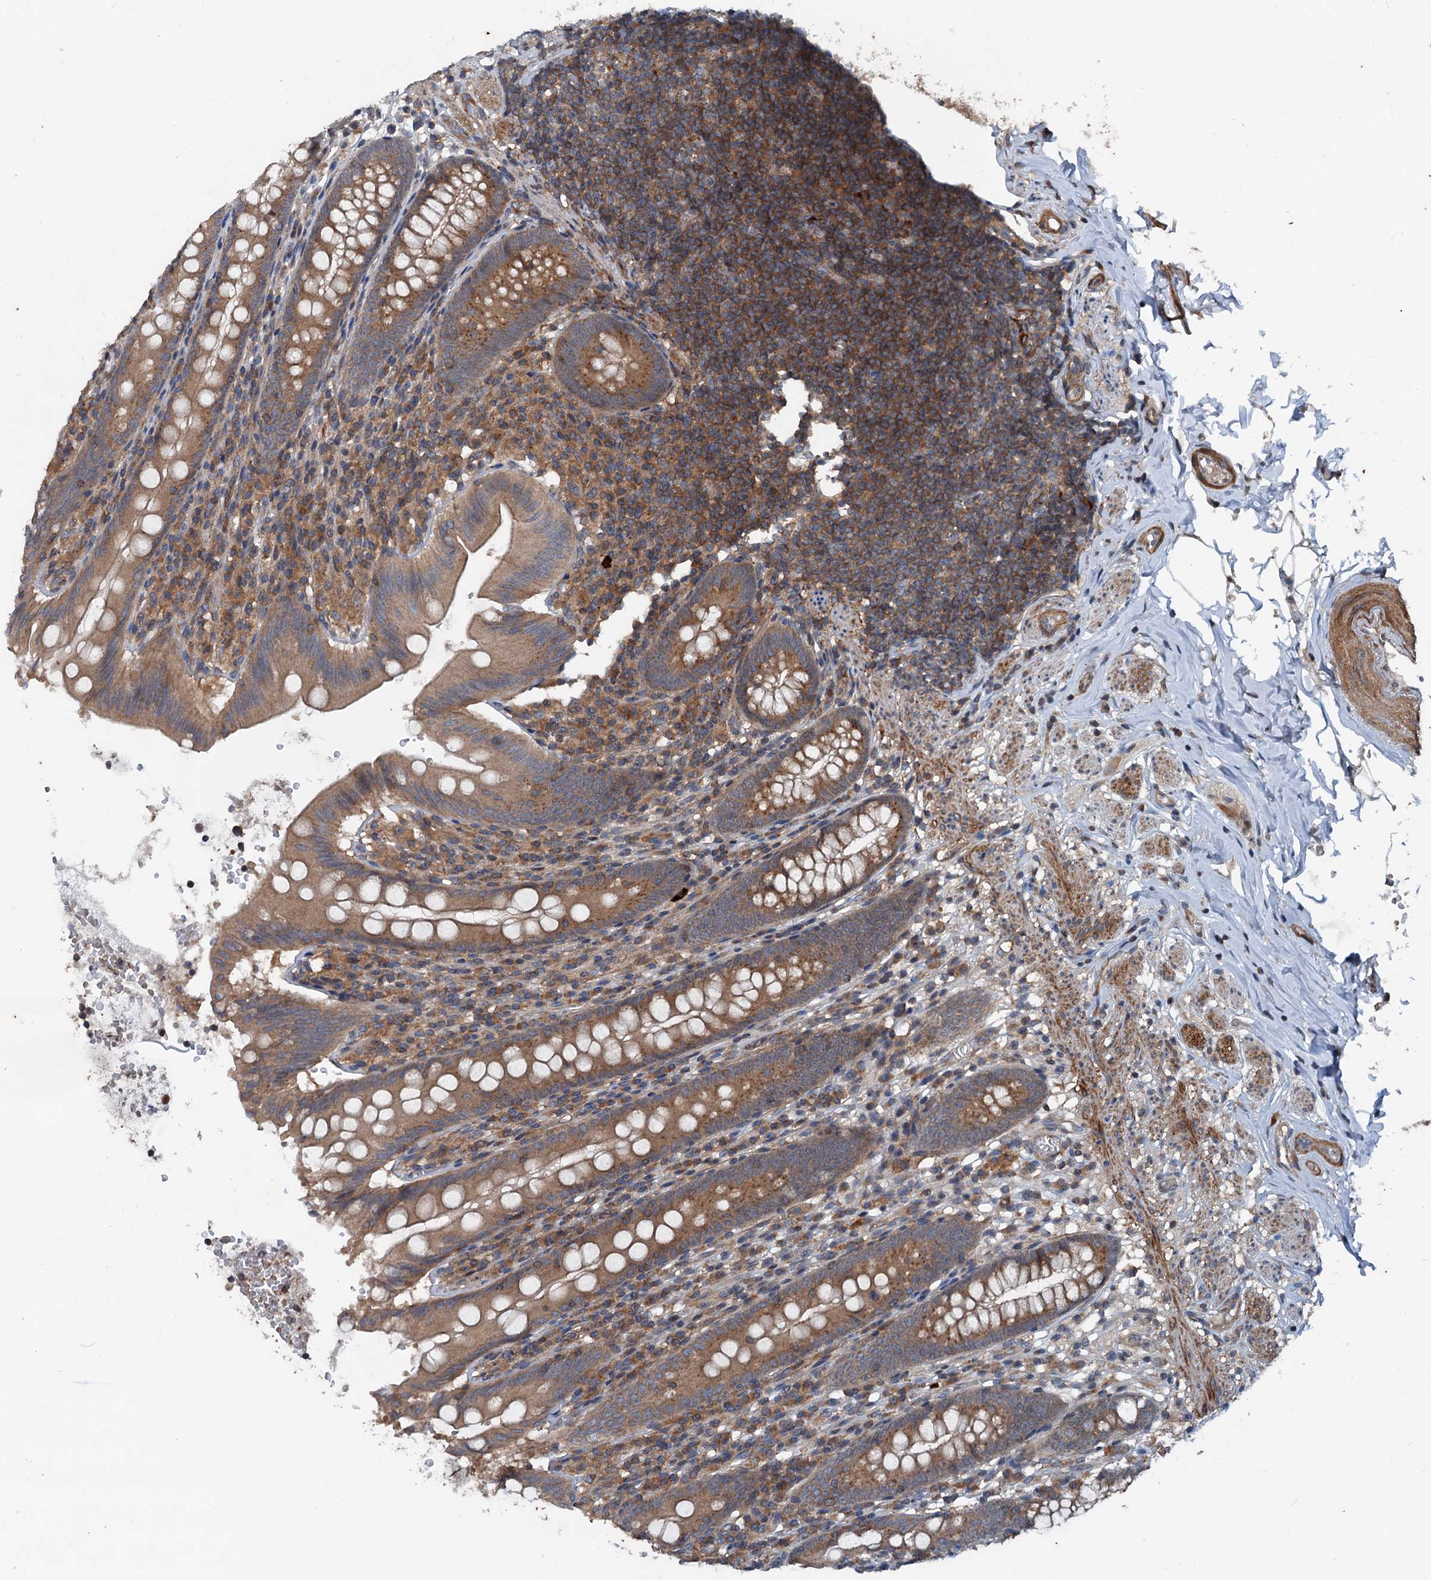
{"staining": {"intensity": "moderate", "quantity": "25%-75%", "location": "cytoplasmic/membranous"}, "tissue": "appendix", "cell_type": "Glandular cells", "image_type": "normal", "snomed": [{"axis": "morphology", "description": "Normal tissue, NOS"}, {"axis": "topography", "description": "Appendix"}], "caption": "DAB immunohistochemical staining of benign appendix shows moderate cytoplasmic/membranous protein staining in approximately 25%-75% of glandular cells.", "gene": "TEDC1", "patient": {"sex": "male", "age": 55}}